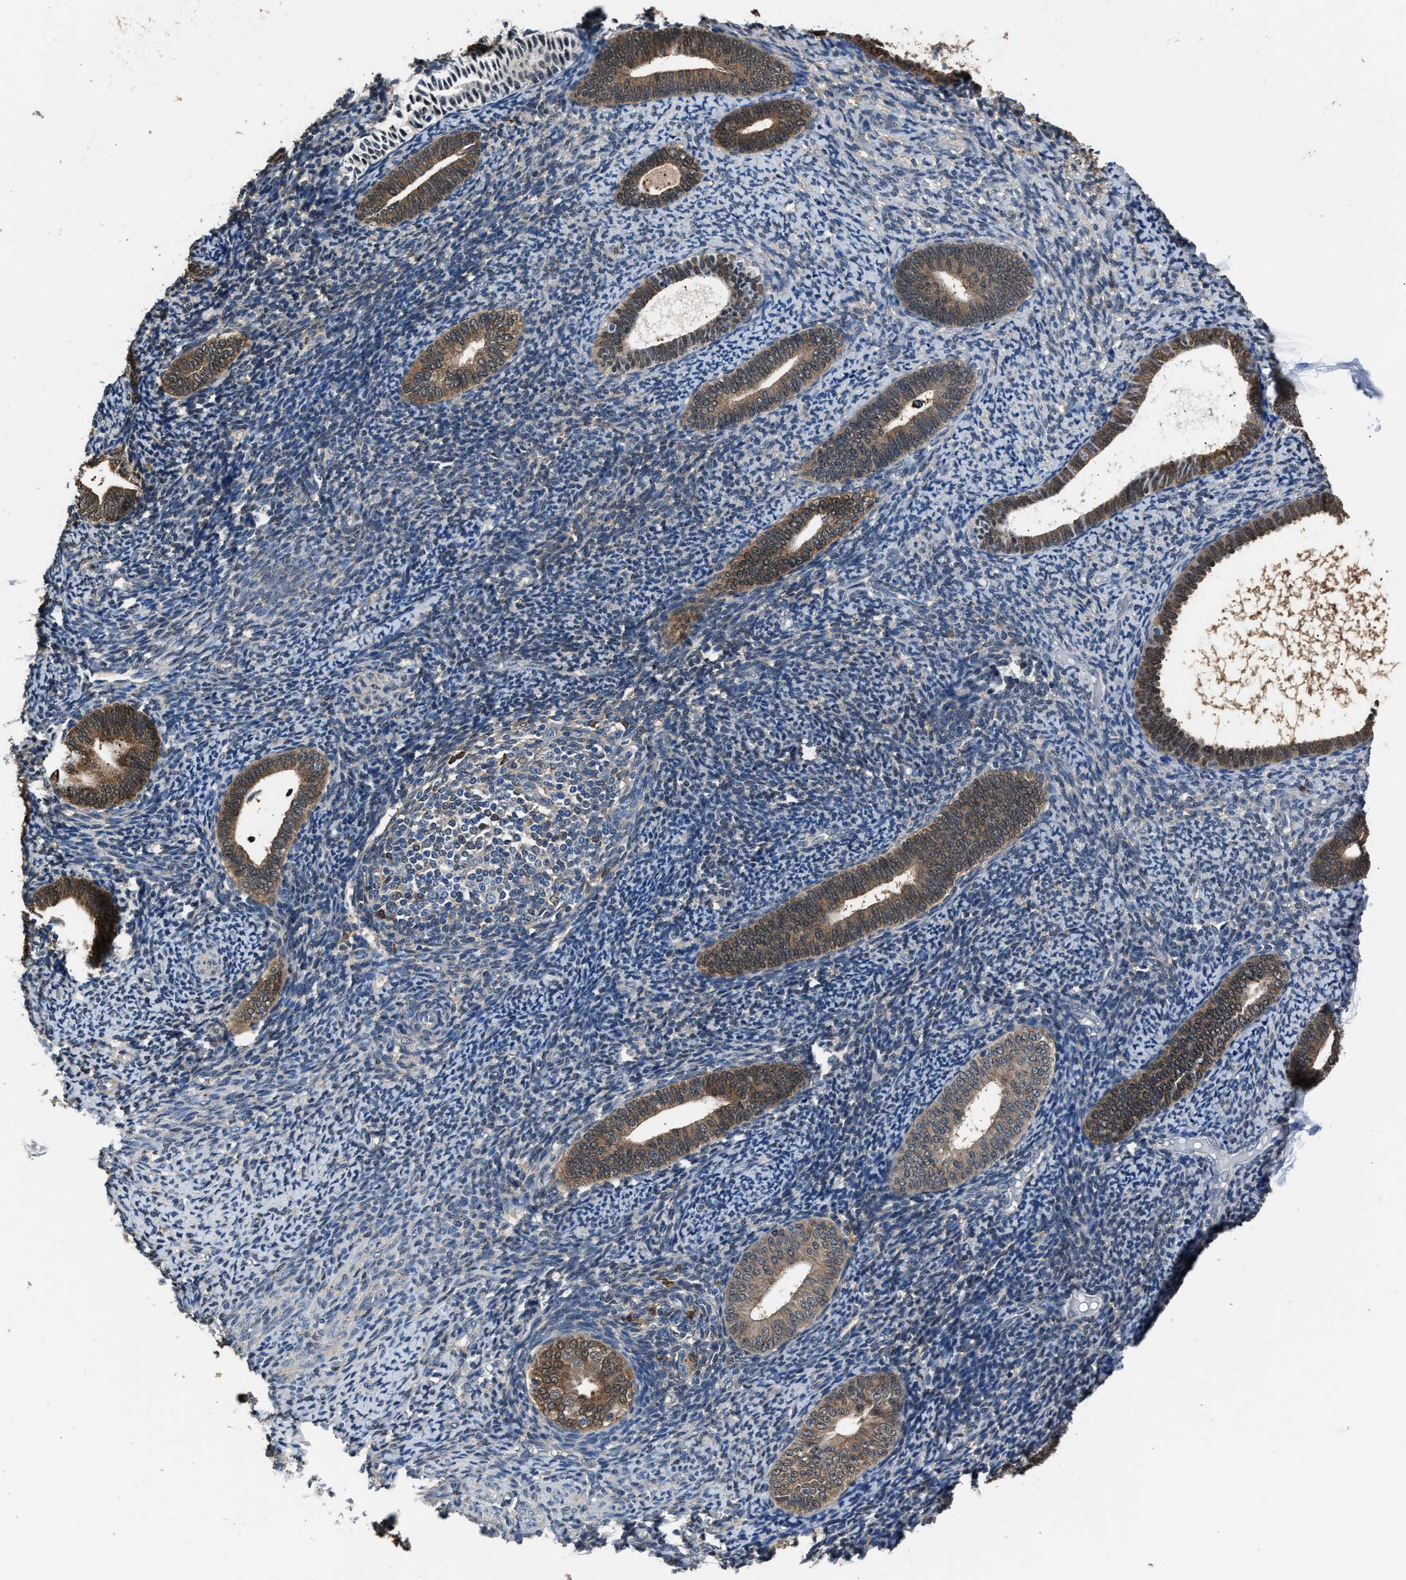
{"staining": {"intensity": "negative", "quantity": "none", "location": "none"}, "tissue": "endometrium", "cell_type": "Cells in endometrial stroma", "image_type": "normal", "snomed": [{"axis": "morphology", "description": "Normal tissue, NOS"}, {"axis": "topography", "description": "Endometrium"}], "caption": "High power microscopy histopathology image of an immunohistochemistry micrograph of unremarkable endometrium, revealing no significant expression in cells in endometrial stroma.", "gene": "GSTP1", "patient": {"sex": "female", "age": 66}}